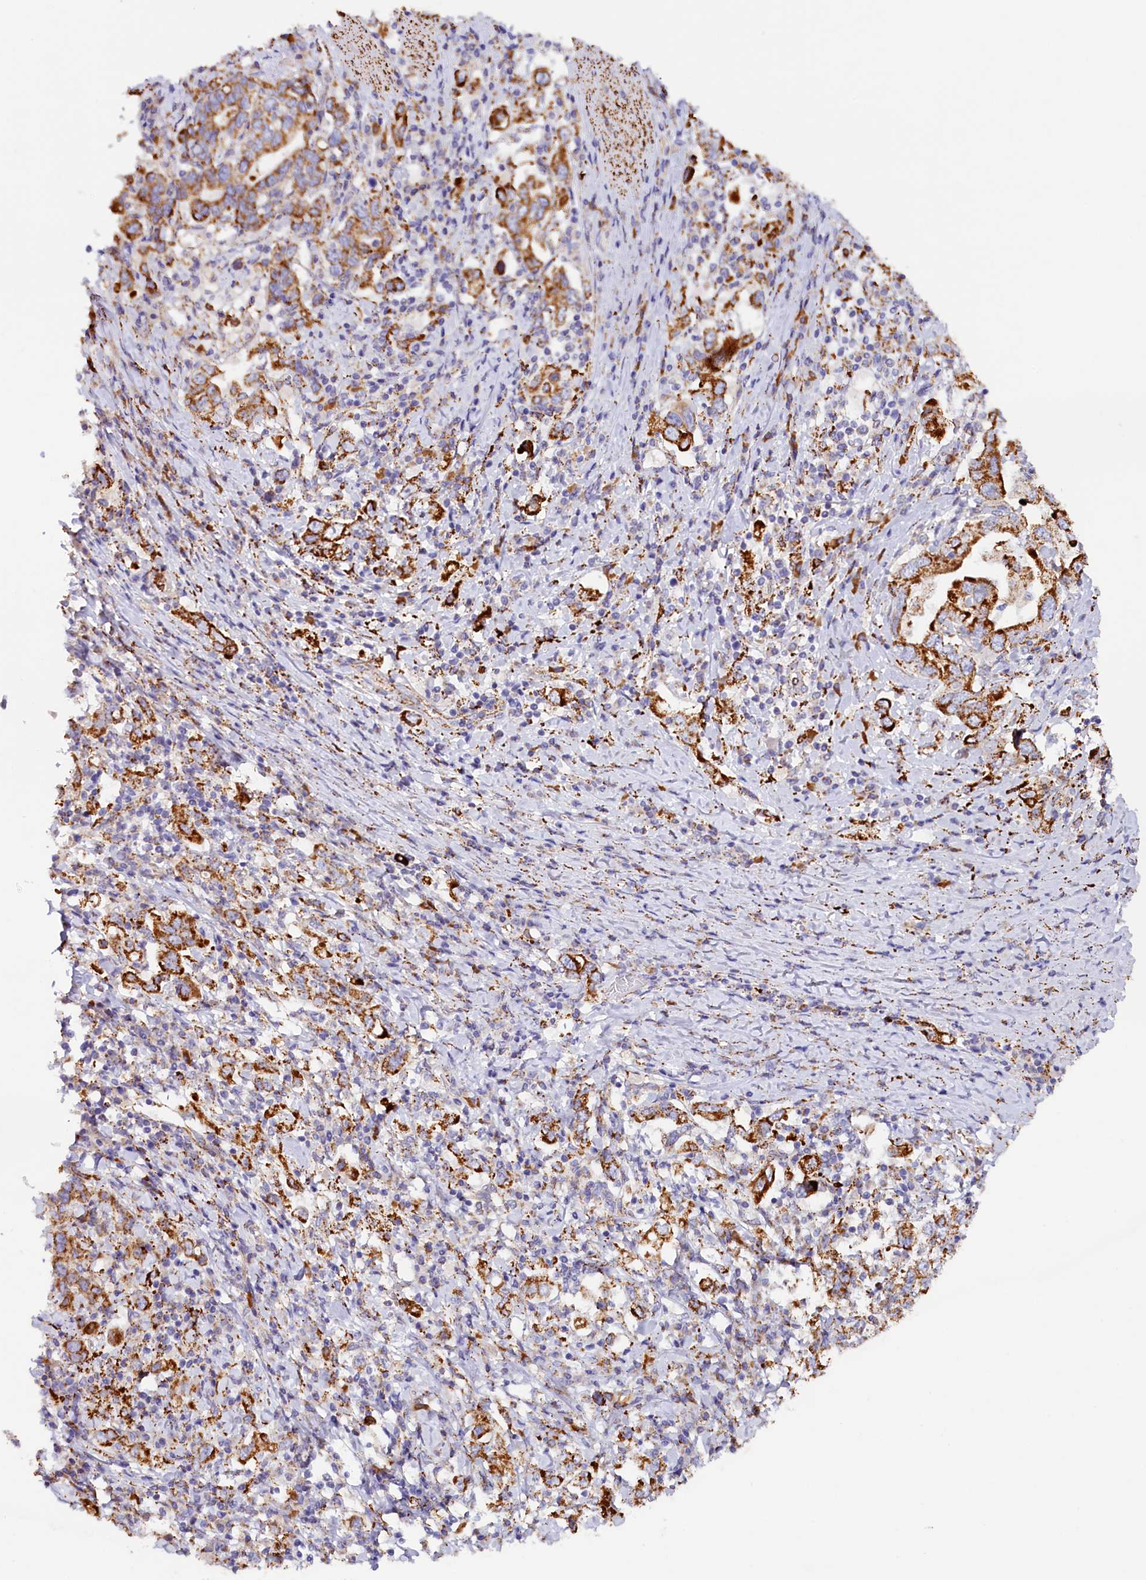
{"staining": {"intensity": "strong", "quantity": ">75%", "location": "cytoplasmic/membranous"}, "tissue": "stomach cancer", "cell_type": "Tumor cells", "image_type": "cancer", "snomed": [{"axis": "morphology", "description": "Adenocarcinoma, NOS"}, {"axis": "topography", "description": "Stomach, upper"}, {"axis": "topography", "description": "Stomach"}], "caption": "Tumor cells exhibit high levels of strong cytoplasmic/membranous staining in about >75% of cells in human adenocarcinoma (stomach).", "gene": "AKTIP", "patient": {"sex": "male", "age": 62}}